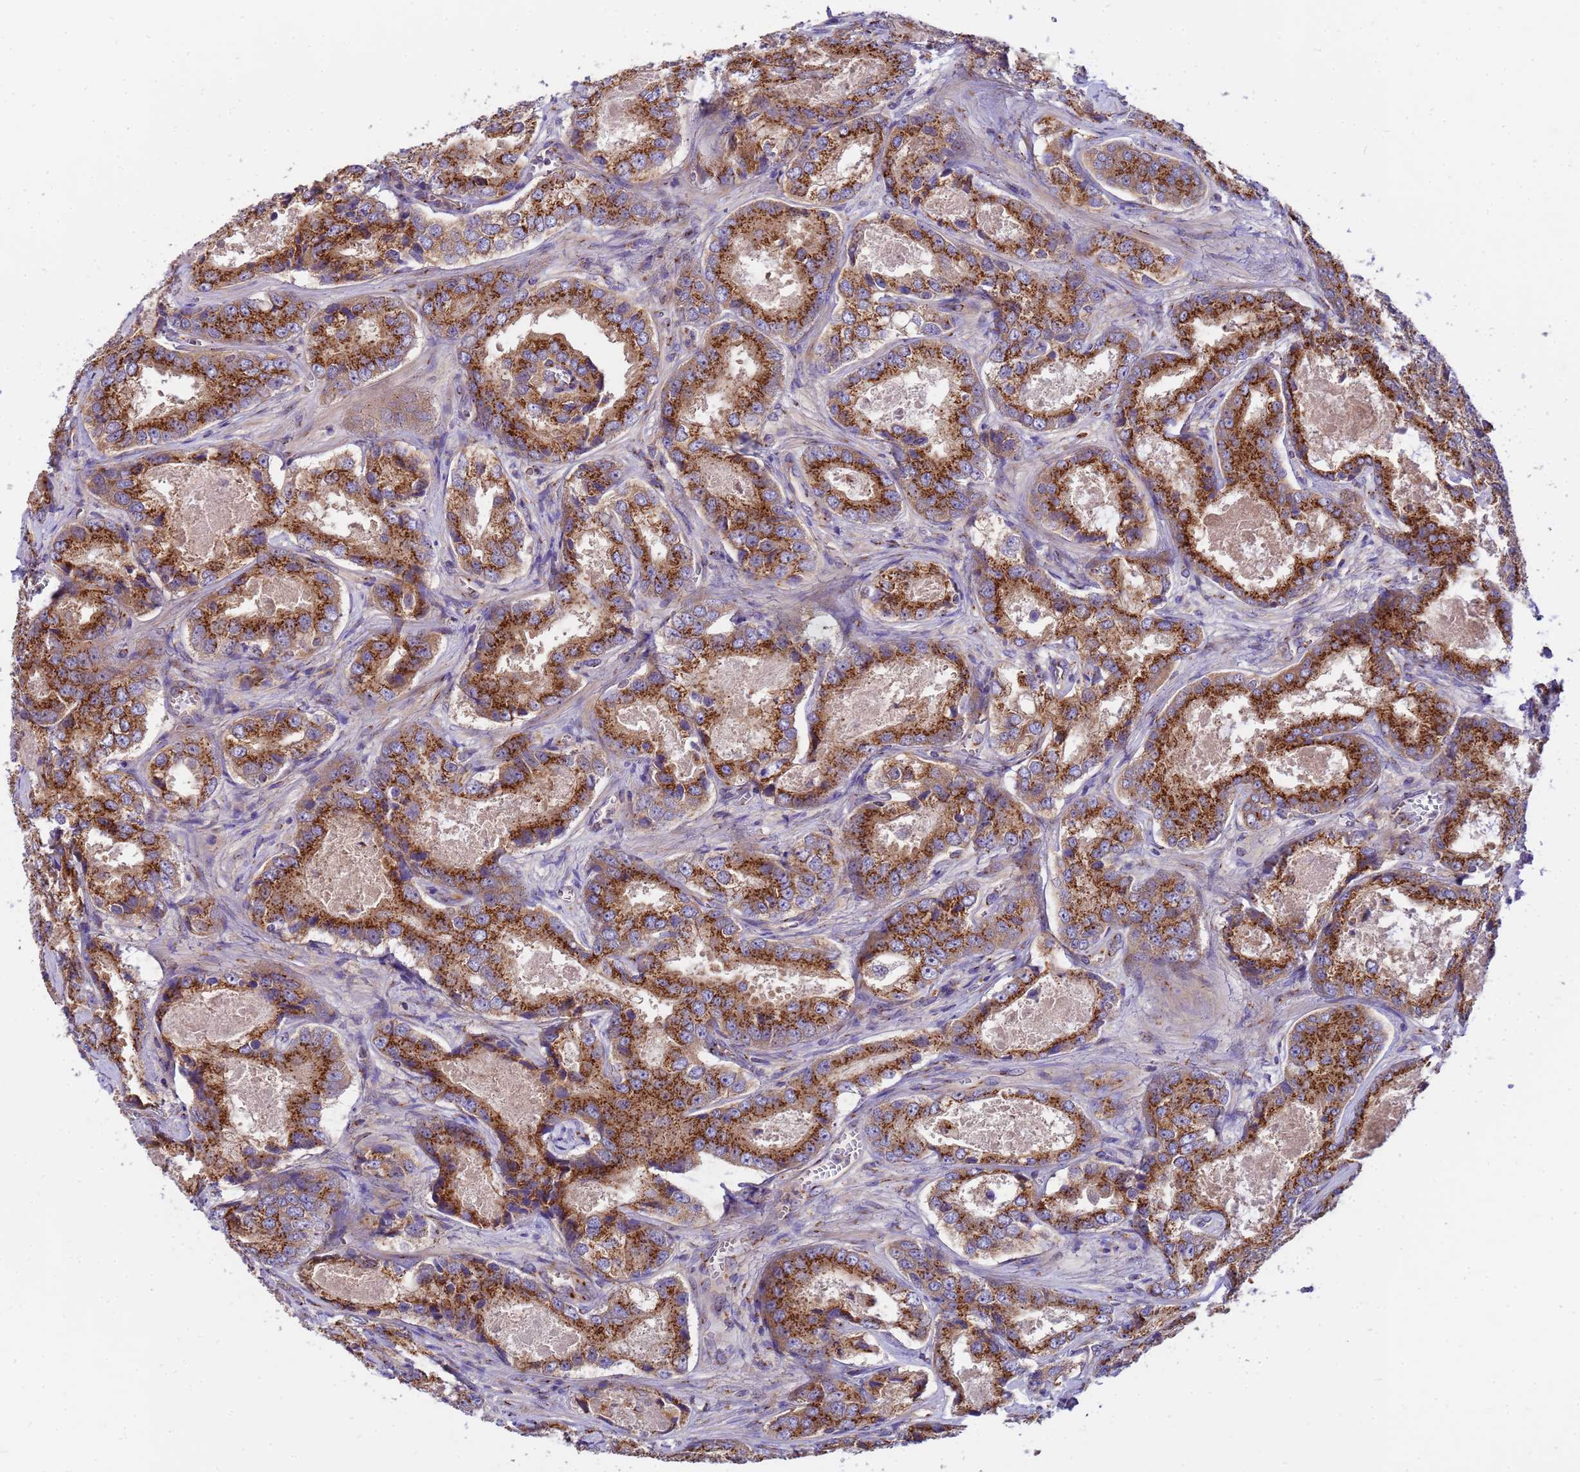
{"staining": {"intensity": "strong", "quantity": ">75%", "location": "cytoplasmic/membranous"}, "tissue": "prostate cancer", "cell_type": "Tumor cells", "image_type": "cancer", "snomed": [{"axis": "morphology", "description": "Adenocarcinoma, Low grade"}, {"axis": "topography", "description": "Prostate"}], "caption": "Prostate adenocarcinoma (low-grade) stained with DAB (3,3'-diaminobenzidine) immunohistochemistry (IHC) displays high levels of strong cytoplasmic/membranous staining in about >75% of tumor cells. The protein of interest is stained brown, and the nuclei are stained in blue (DAB (3,3'-diaminobenzidine) IHC with brightfield microscopy, high magnification).", "gene": "HPS3", "patient": {"sex": "male", "age": 68}}